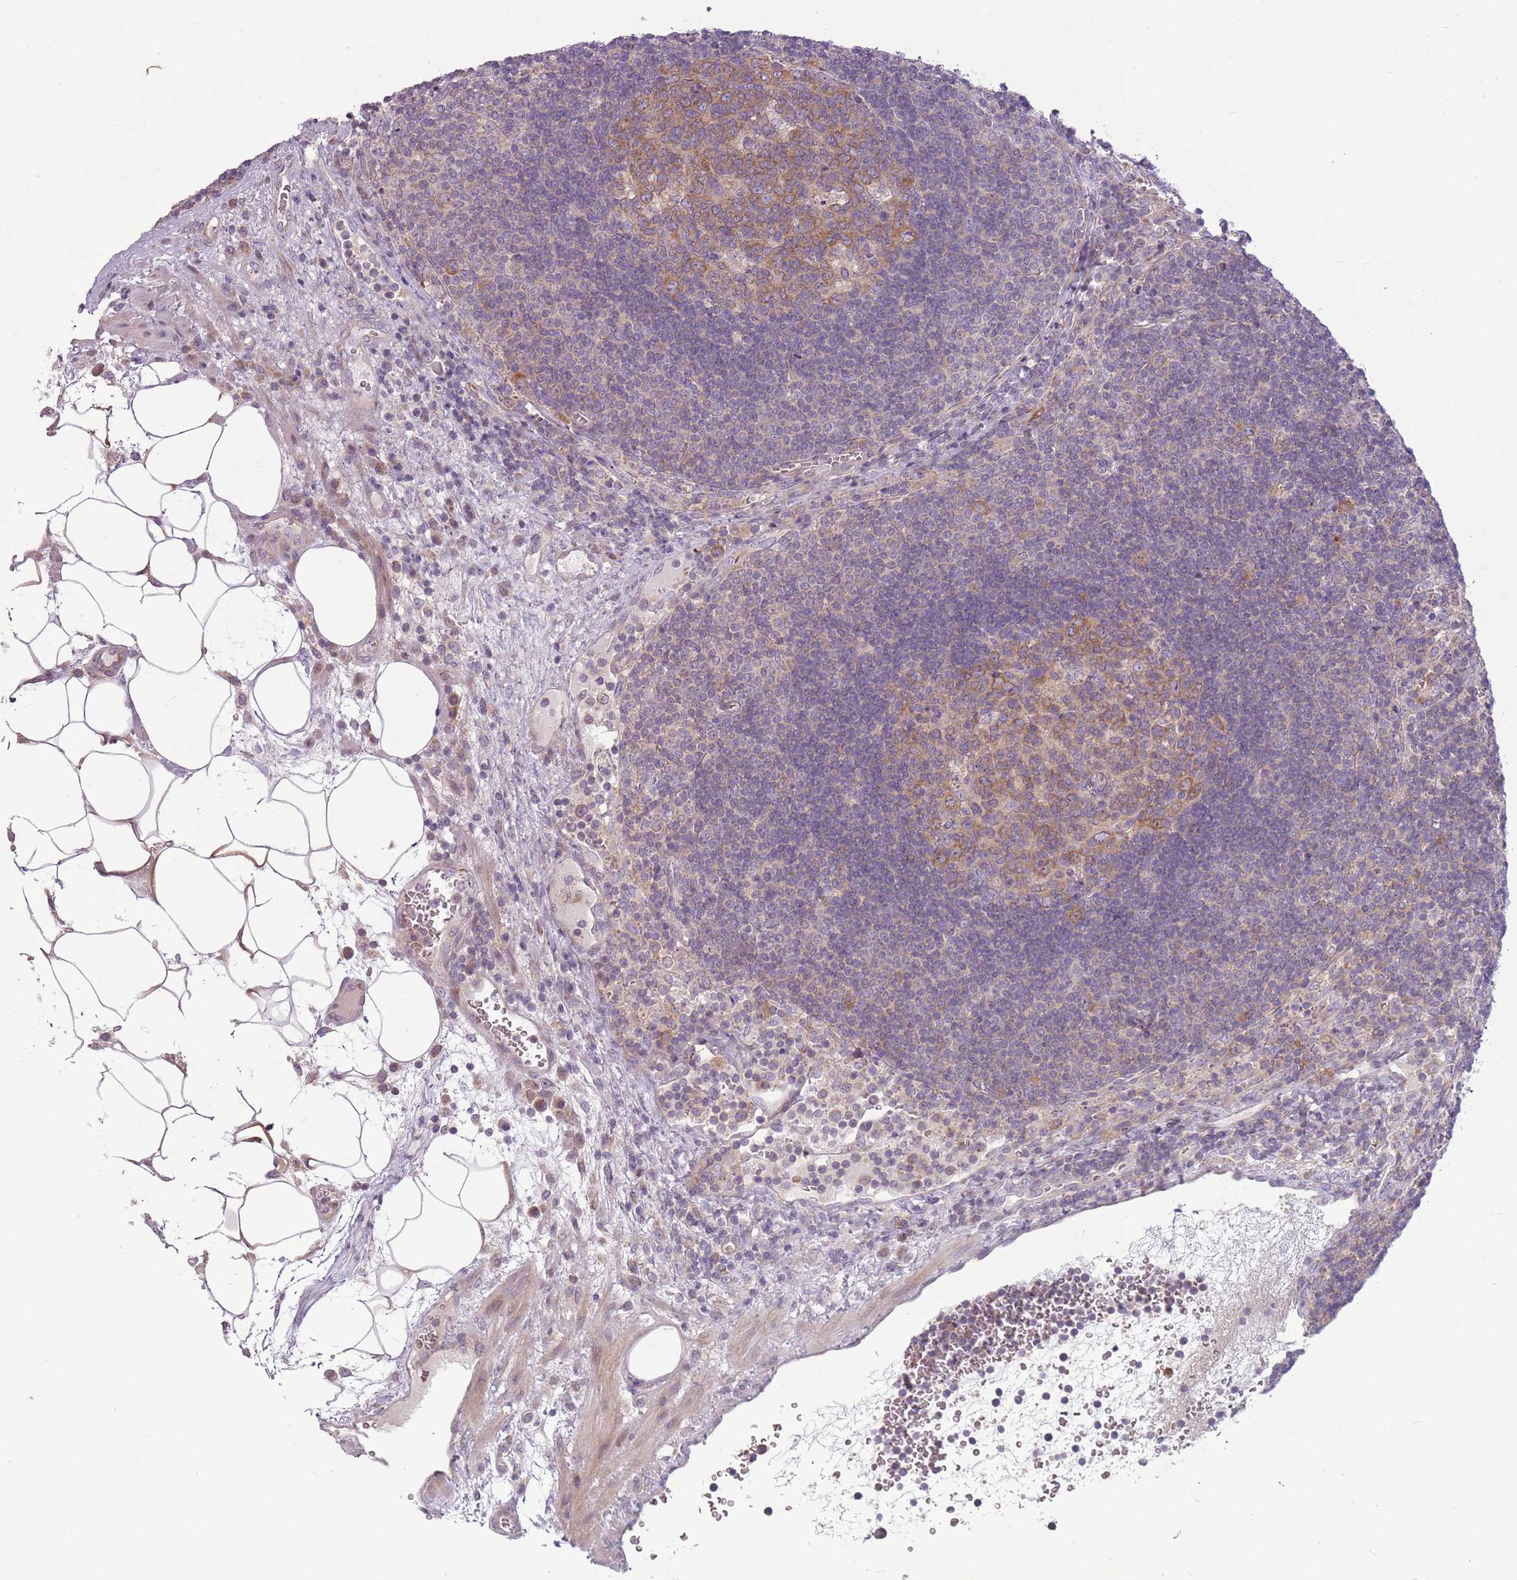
{"staining": {"intensity": "moderate", "quantity": ">75%", "location": "cytoplasmic/membranous"}, "tissue": "lymph node", "cell_type": "Germinal center cells", "image_type": "normal", "snomed": [{"axis": "morphology", "description": "Normal tissue, NOS"}, {"axis": "topography", "description": "Lymph node"}], "caption": "Immunohistochemical staining of benign lymph node reveals >75% levels of moderate cytoplasmic/membranous protein staining in about >75% of germinal center cells. (Brightfield microscopy of DAB IHC at high magnification).", "gene": "HSPA14", "patient": {"sex": "male", "age": 58}}